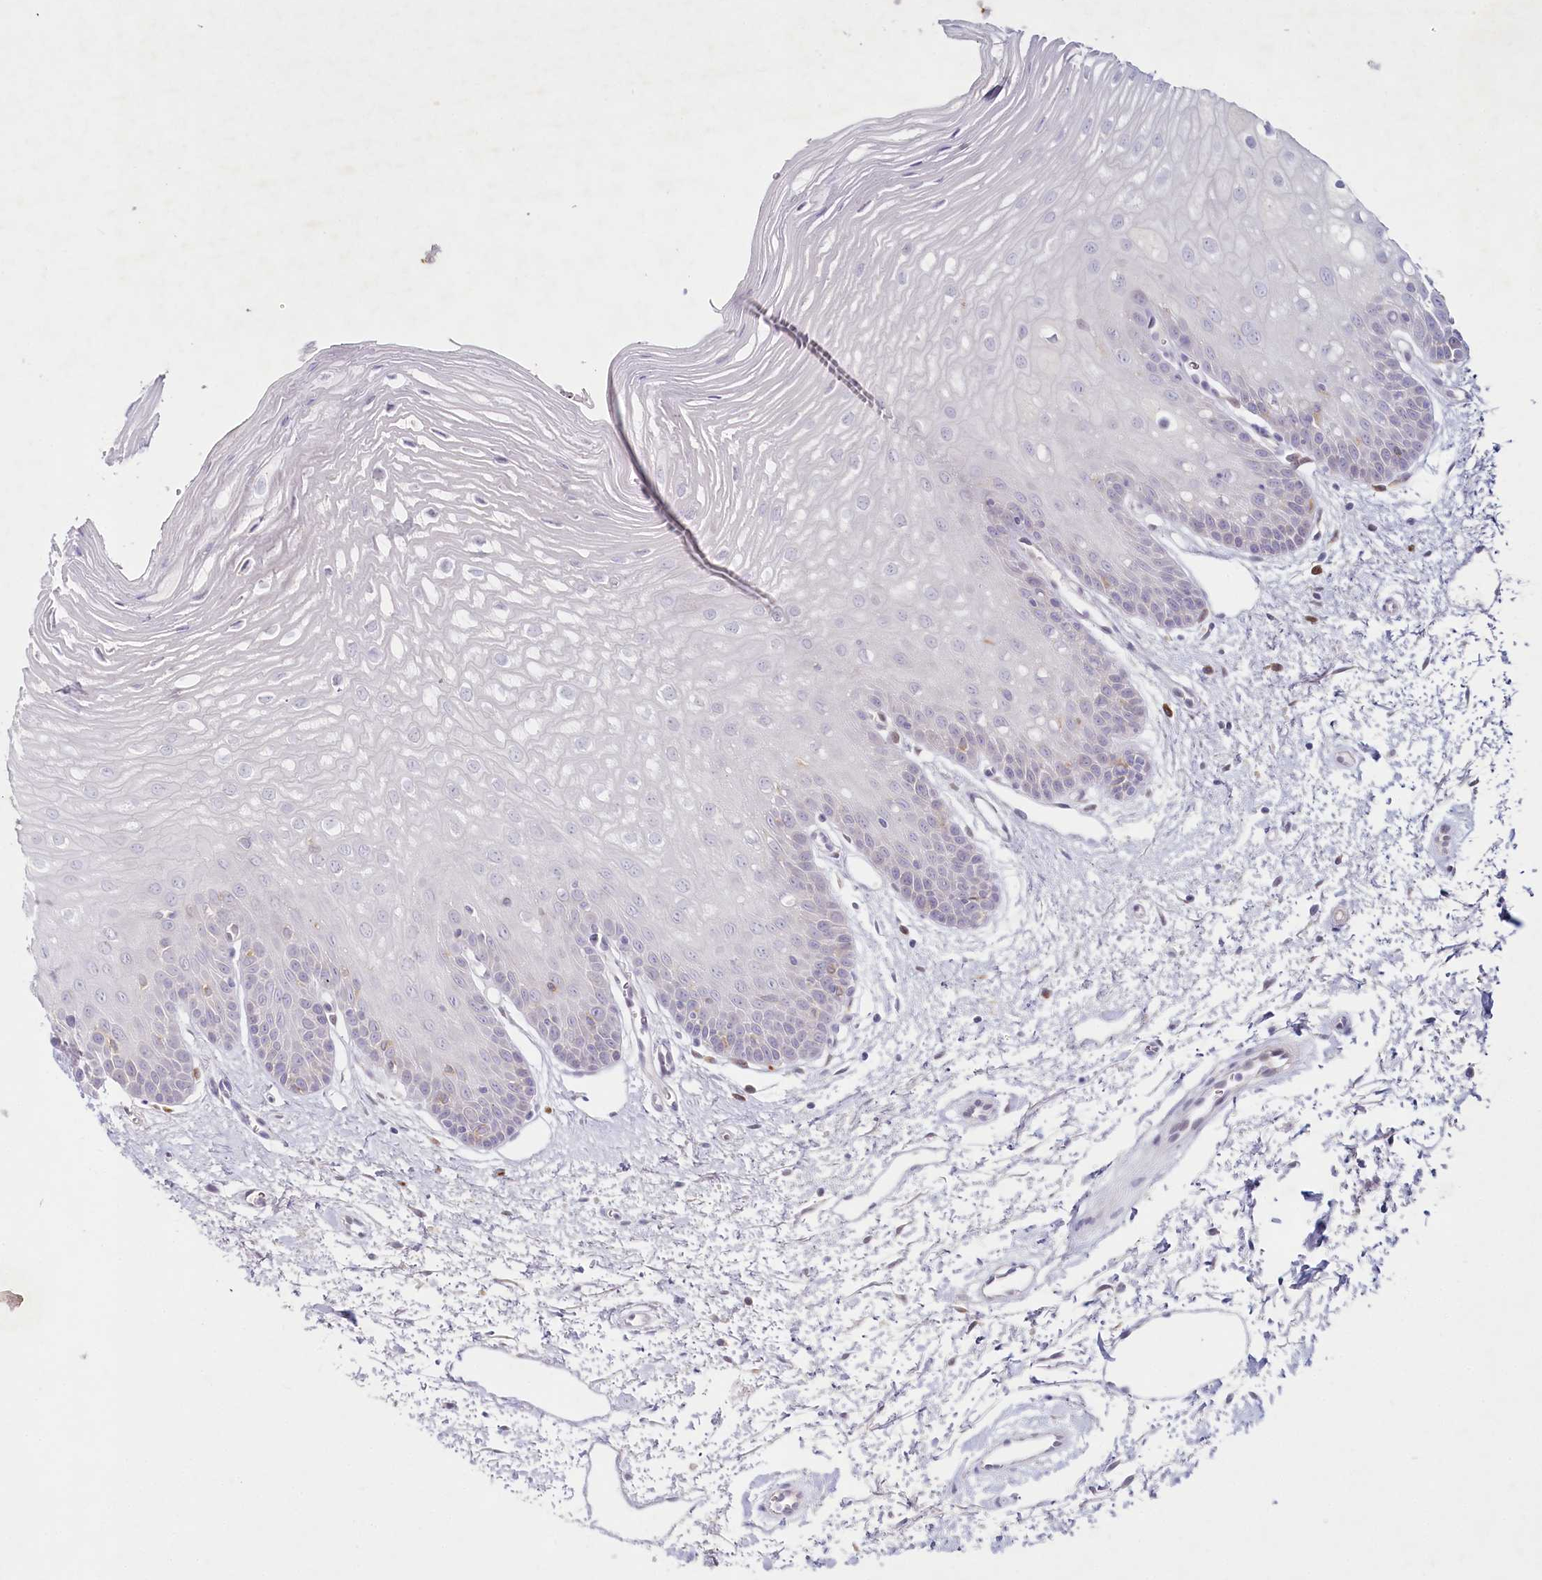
{"staining": {"intensity": "negative", "quantity": "none", "location": "none"}, "tissue": "oral mucosa", "cell_type": "Squamous epithelial cells", "image_type": "normal", "snomed": [{"axis": "morphology", "description": "Normal tissue, NOS"}, {"axis": "topography", "description": "Oral tissue"}, {"axis": "topography", "description": "Tounge, NOS"}], "caption": "This is an immunohistochemistry (IHC) image of benign oral mucosa. There is no expression in squamous epithelial cells.", "gene": "PSAPL1", "patient": {"sex": "female", "age": 73}}